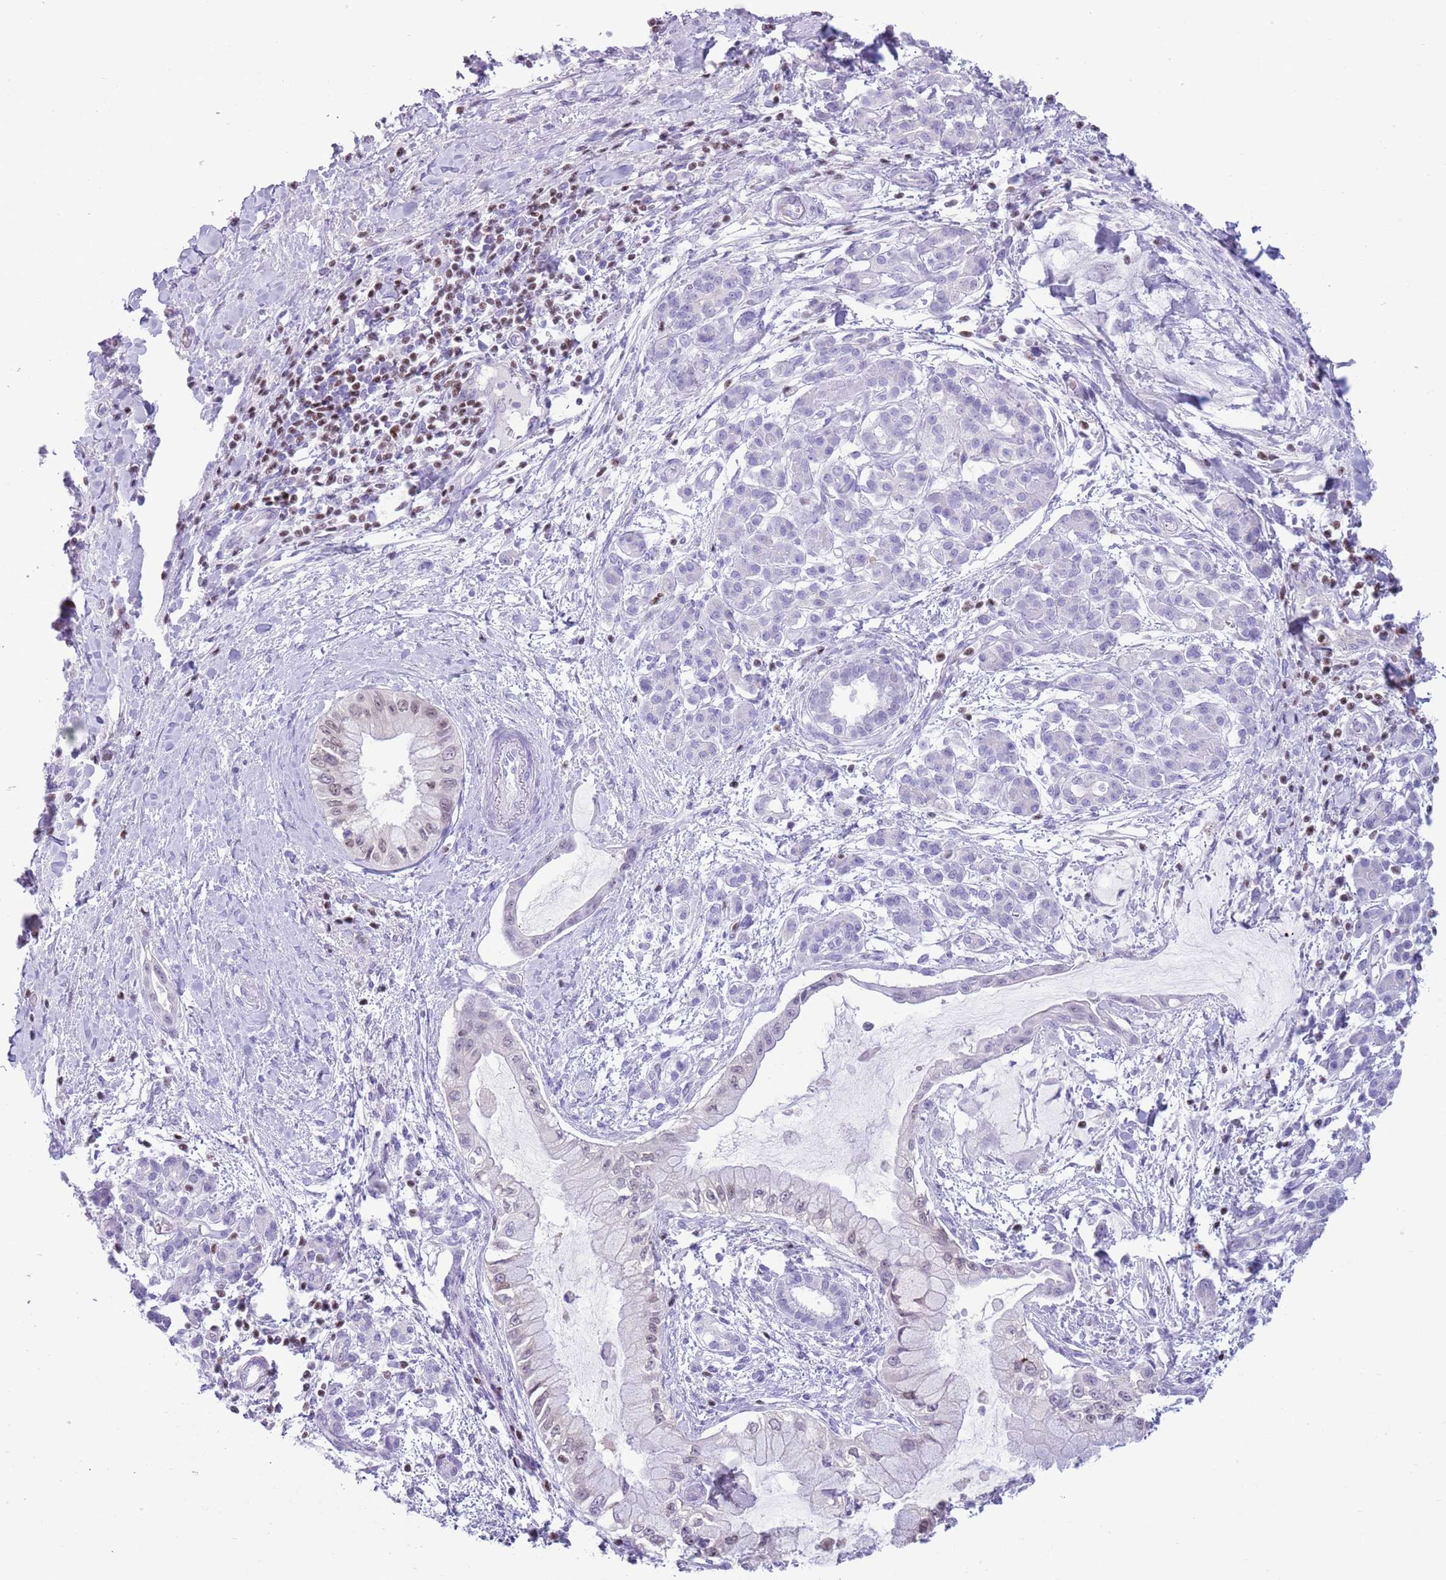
{"staining": {"intensity": "weak", "quantity": "25%-75%", "location": "nuclear"}, "tissue": "pancreatic cancer", "cell_type": "Tumor cells", "image_type": "cancer", "snomed": [{"axis": "morphology", "description": "Adenocarcinoma, NOS"}, {"axis": "topography", "description": "Pancreas"}], "caption": "High-magnification brightfield microscopy of pancreatic cancer stained with DAB (brown) and counterstained with hematoxylin (blue). tumor cells exhibit weak nuclear positivity is appreciated in about25%-75% of cells. The staining was performed using DAB (3,3'-diaminobenzidine), with brown indicating positive protein expression. Nuclei are stained blue with hematoxylin.", "gene": "BCL11B", "patient": {"sex": "male", "age": 48}}